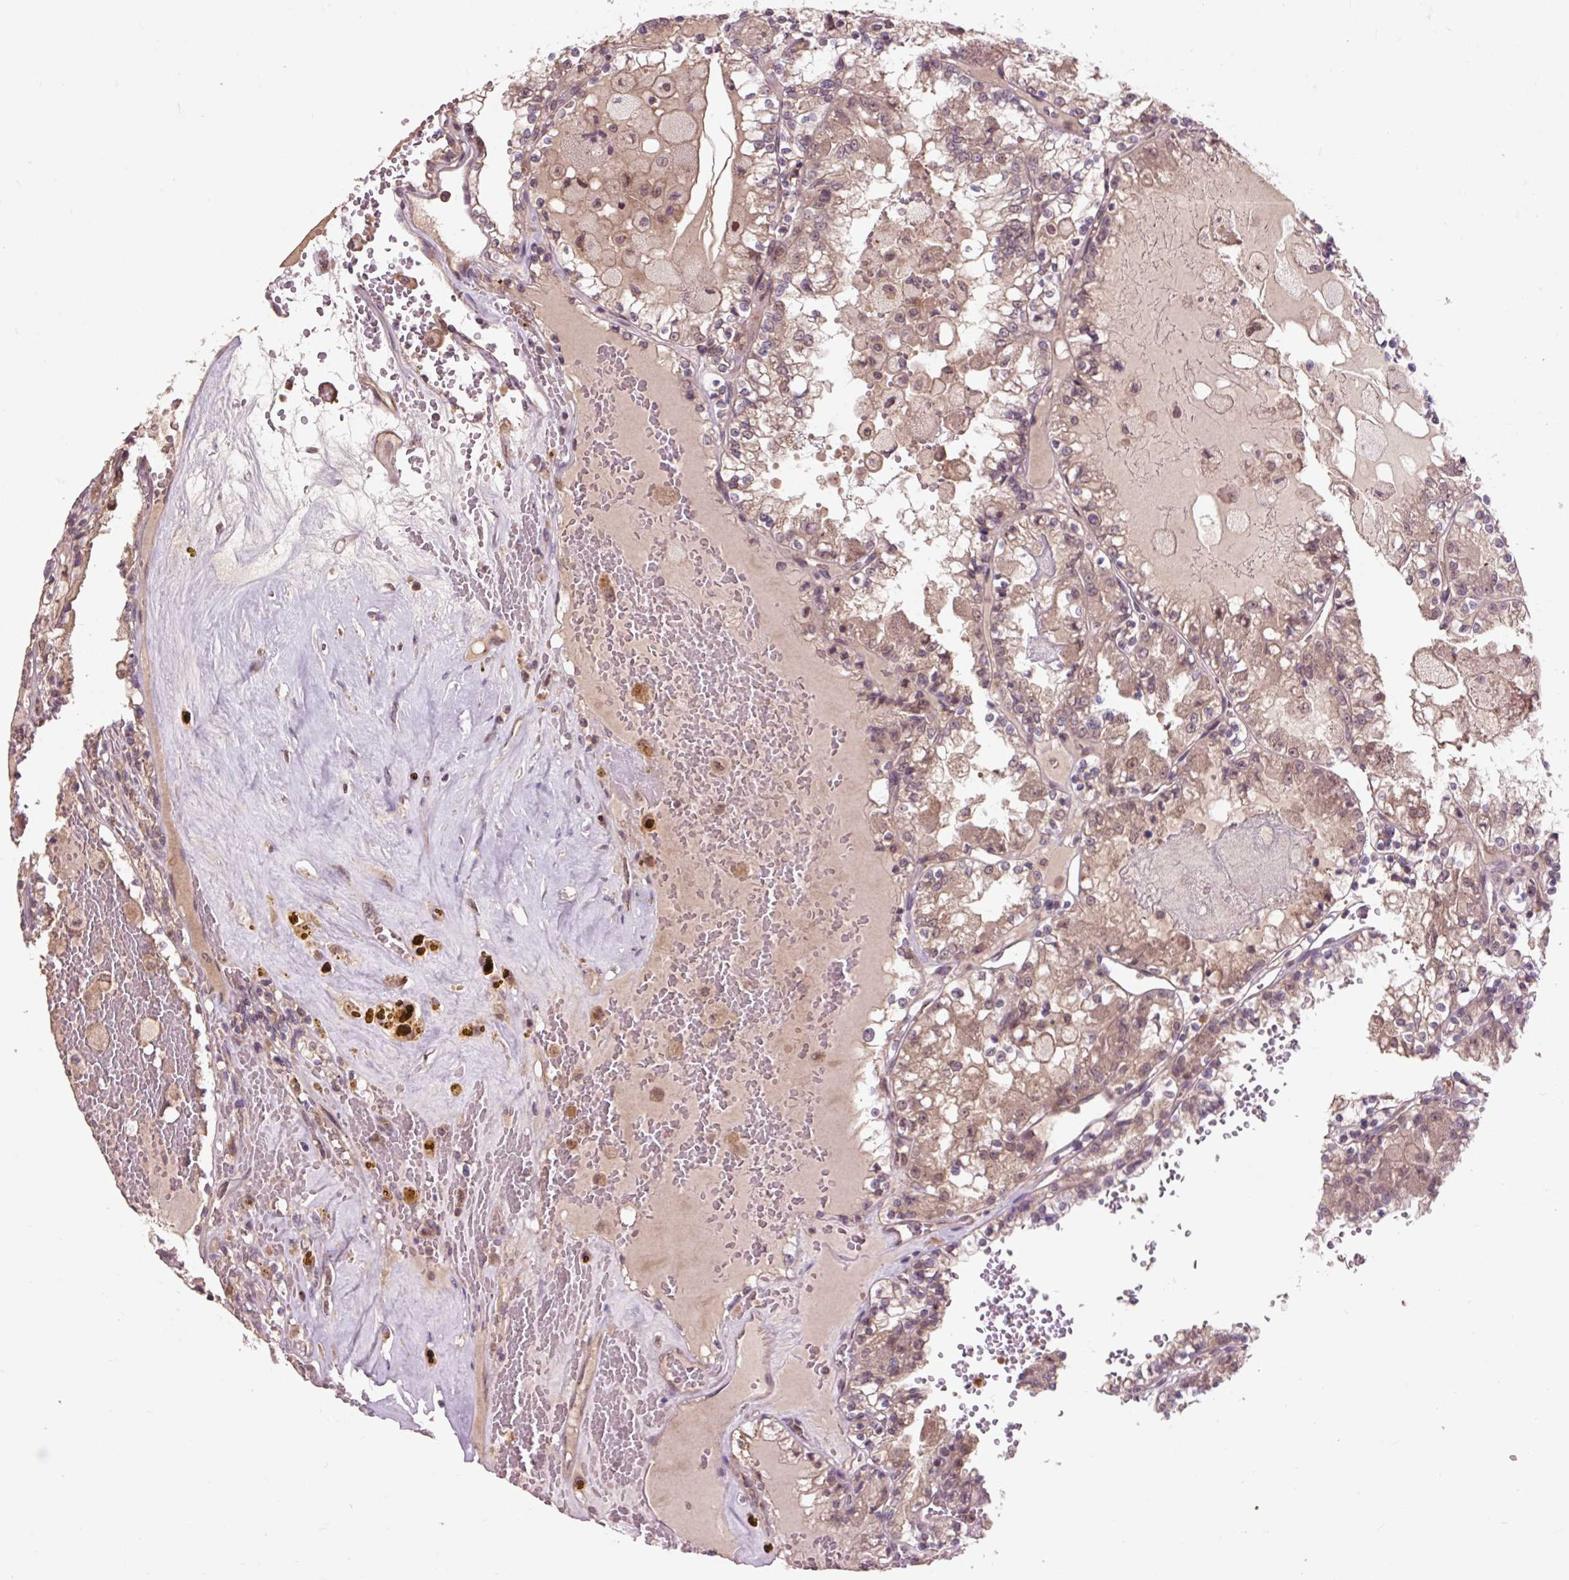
{"staining": {"intensity": "moderate", "quantity": ">75%", "location": "cytoplasmic/membranous,nuclear"}, "tissue": "renal cancer", "cell_type": "Tumor cells", "image_type": "cancer", "snomed": [{"axis": "morphology", "description": "Adenocarcinoma, NOS"}, {"axis": "topography", "description": "Kidney"}], "caption": "Renal cancer was stained to show a protein in brown. There is medium levels of moderate cytoplasmic/membranous and nuclear expression in approximately >75% of tumor cells.", "gene": "MMS19", "patient": {"sex": "female", "age": 56}}